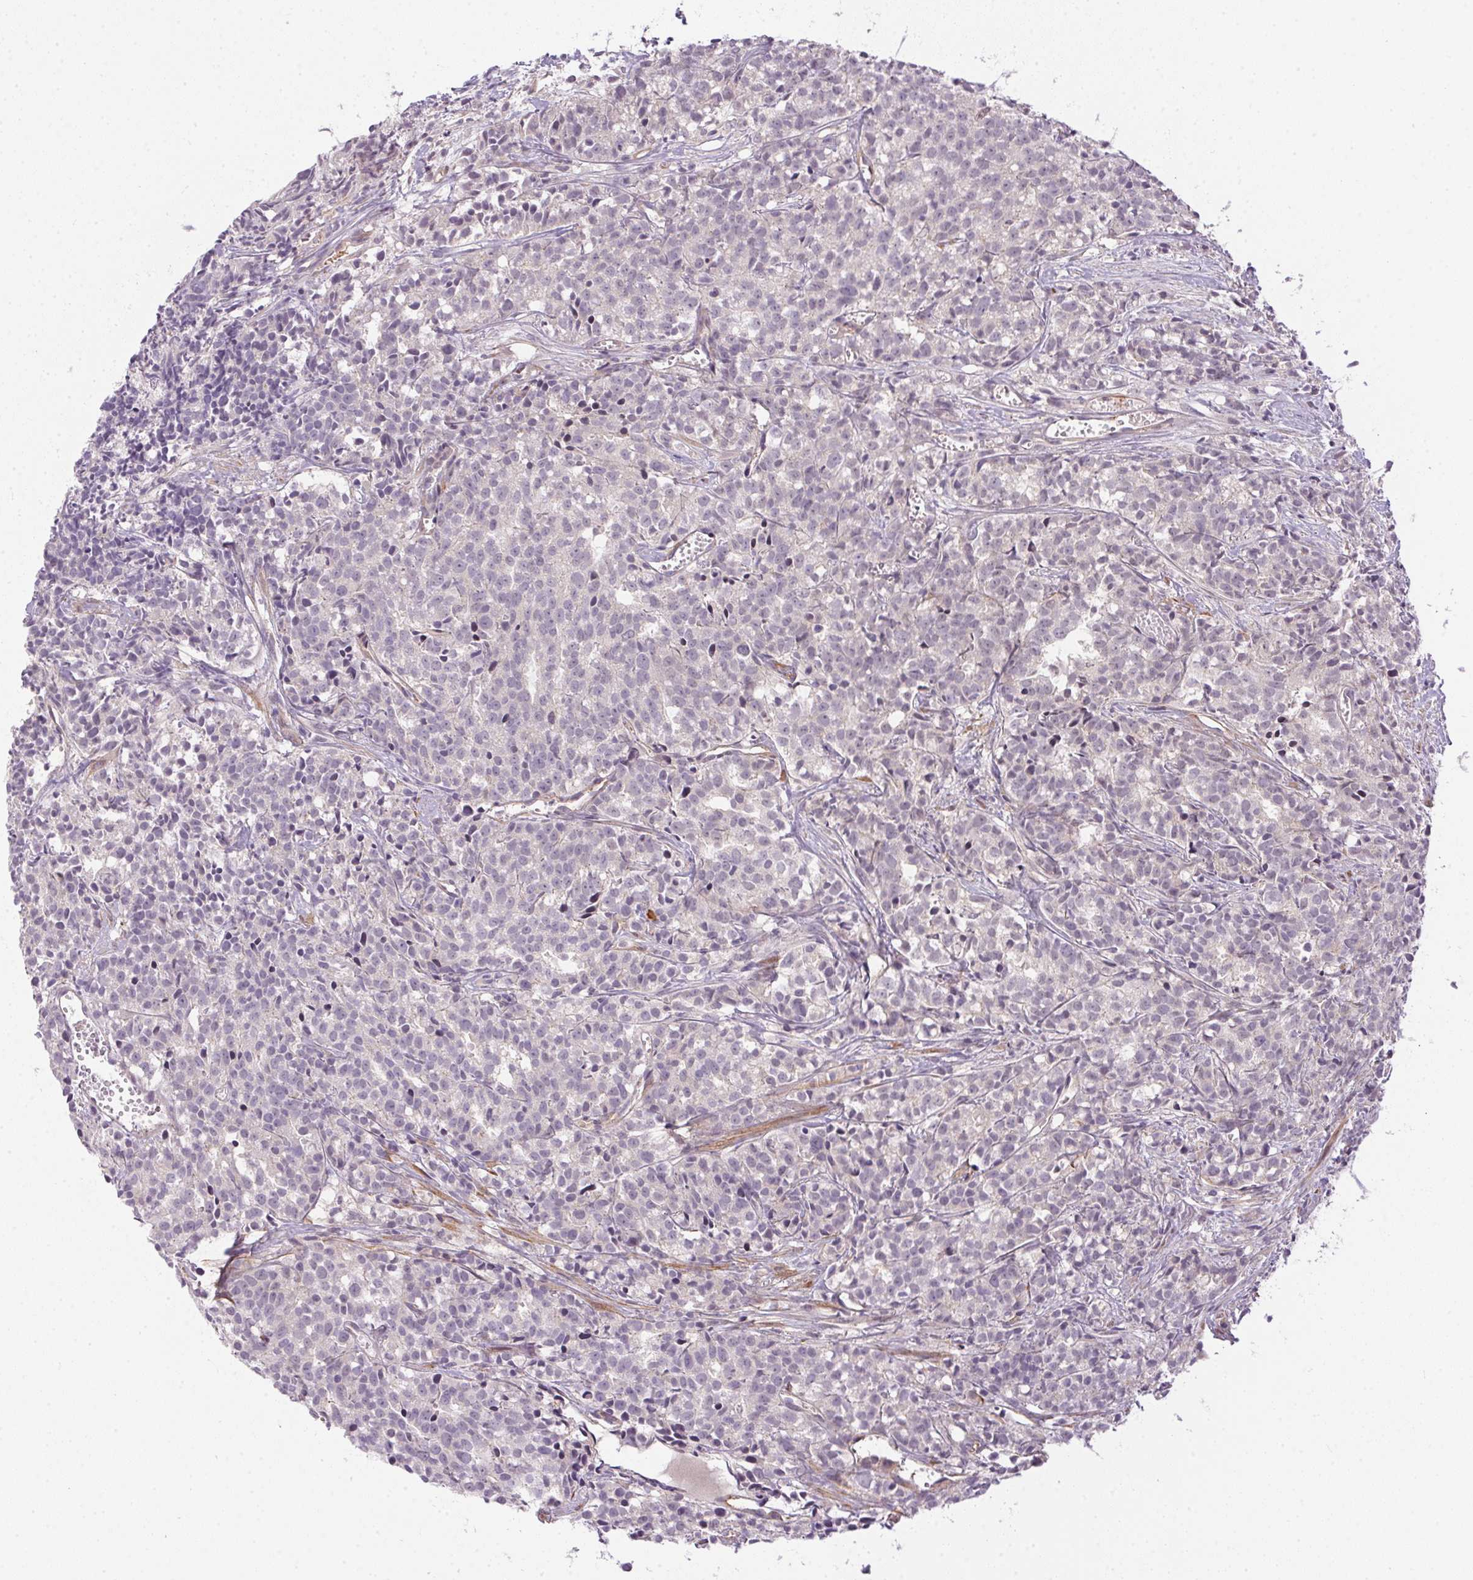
{"staining": {"intensity": "negative", "quantity": "none", "location": "none"}, "tissue": "prostate cancer", "cell_type": "Tumor cells", "image_type": "cancer", "snomed": [{"axis": "morphology", "description": "Adenocarcinoma, High grade"}, {"axis": "topography", "description": "Prostate"}], "caption": "This is a photomicrograph of immunohistochemistry (IHC) staining of prostate cancer, which shows no expression in tumor cells.", "gene": "CFAP92", "patient": {"sex": "male", "age": 58}}